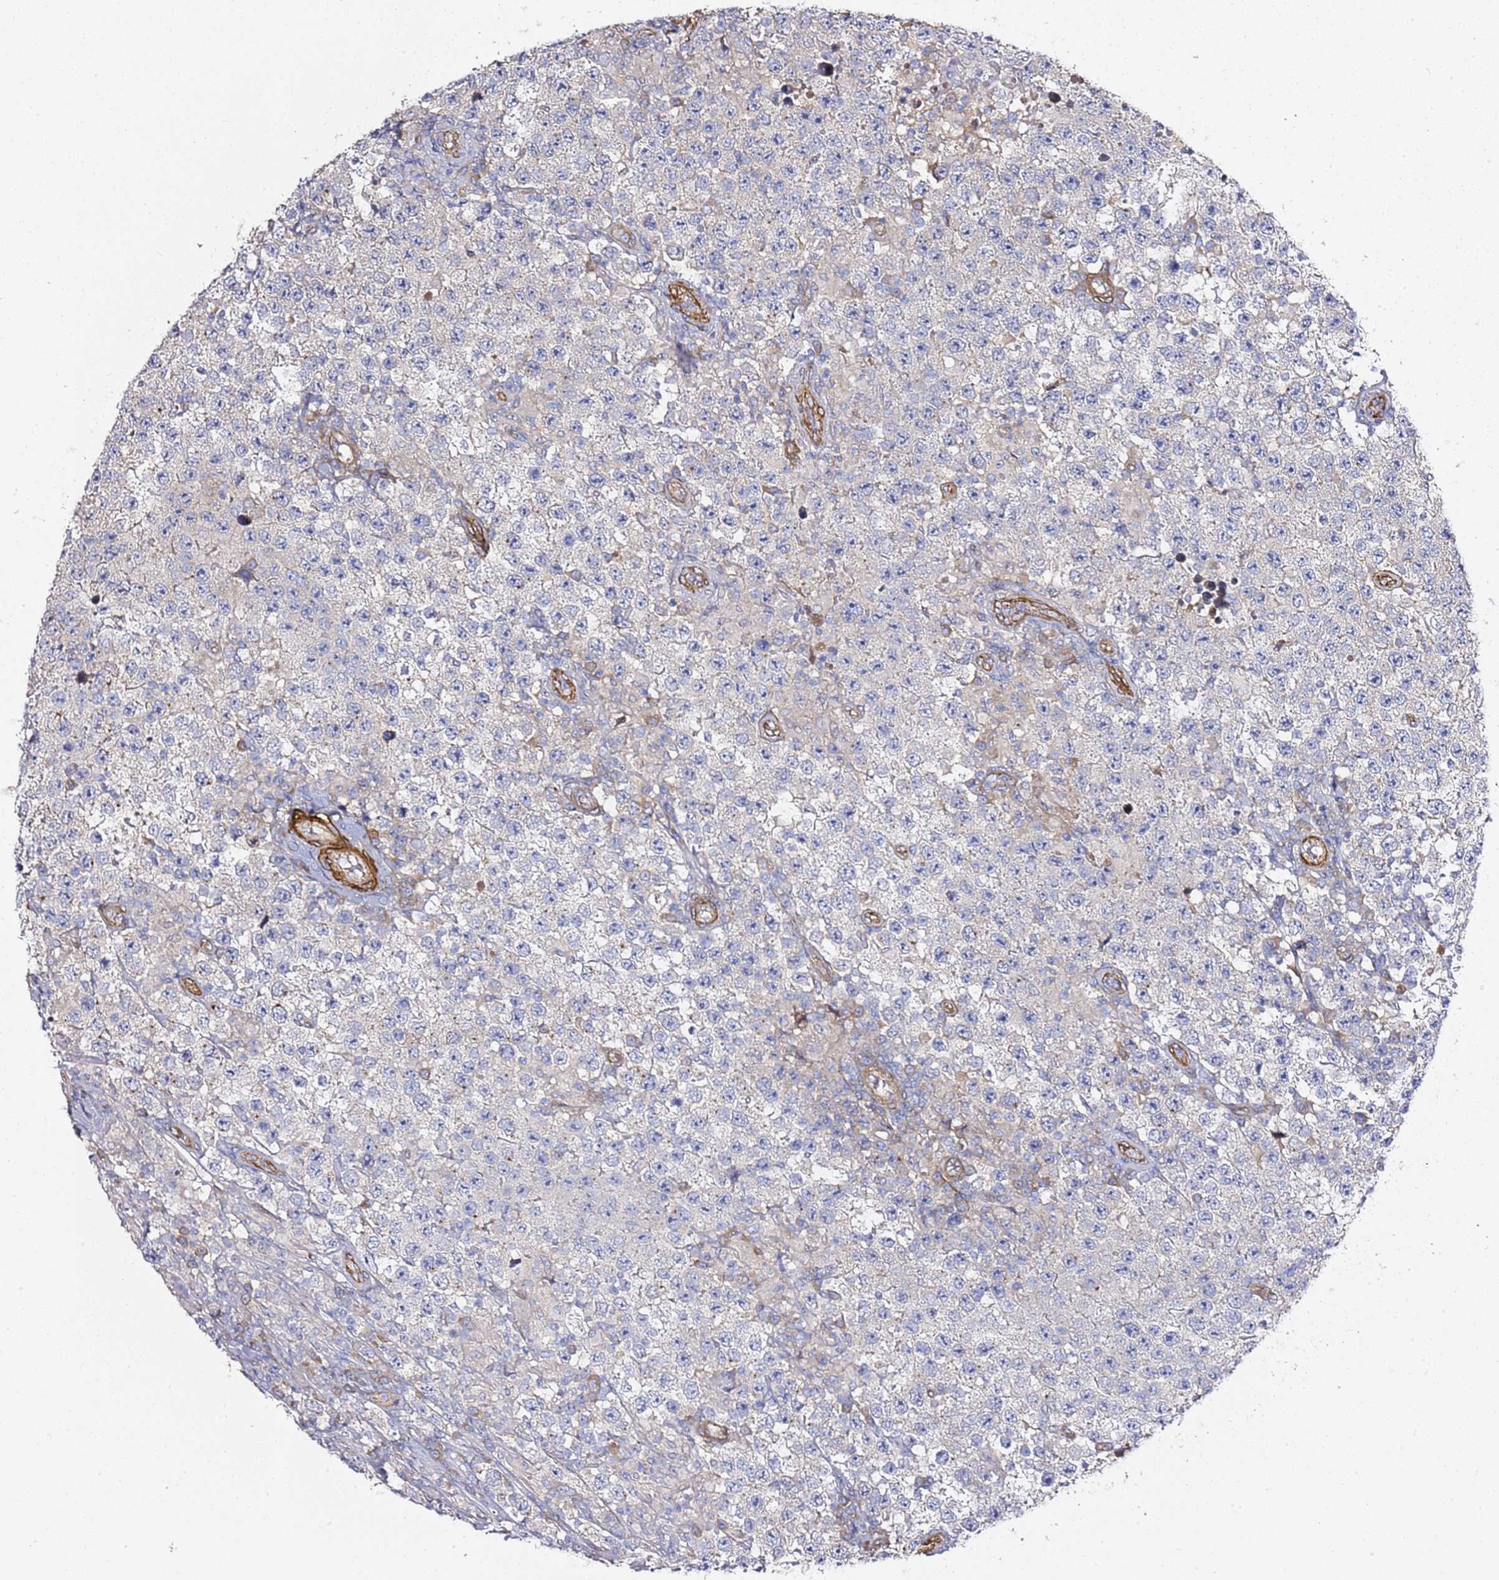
{"staining": {"intensity": "negative", "quantity": "none", "location": "none"}, "tissue": "testis cancer", "cell_type": "Tumor cells", "image_type": "cancer", "snomed": [{"axis": "morphology", "description": "Normal tissue, NOS"}, {"axis": "morphology", "description": "Urothelial carcinoma, High grade"}, {"axis": "morphology", "description": "Seminoma, NOS"}, {"axis": "morphology", "description": "Carcinoma, Embryonal, NOS"}, {"axis": "topography", "description": "Urinary bladder"}, {"axis": "topography", "description": "Testis"}], "caption": "This is a image of immunohistochemistry (IHC) staining of testis cancer (embryonal carcinoma), which shows no staining in tumor cells.", "gene": "EPS8L1", "patient": {"sex": "male", "age": 41}}